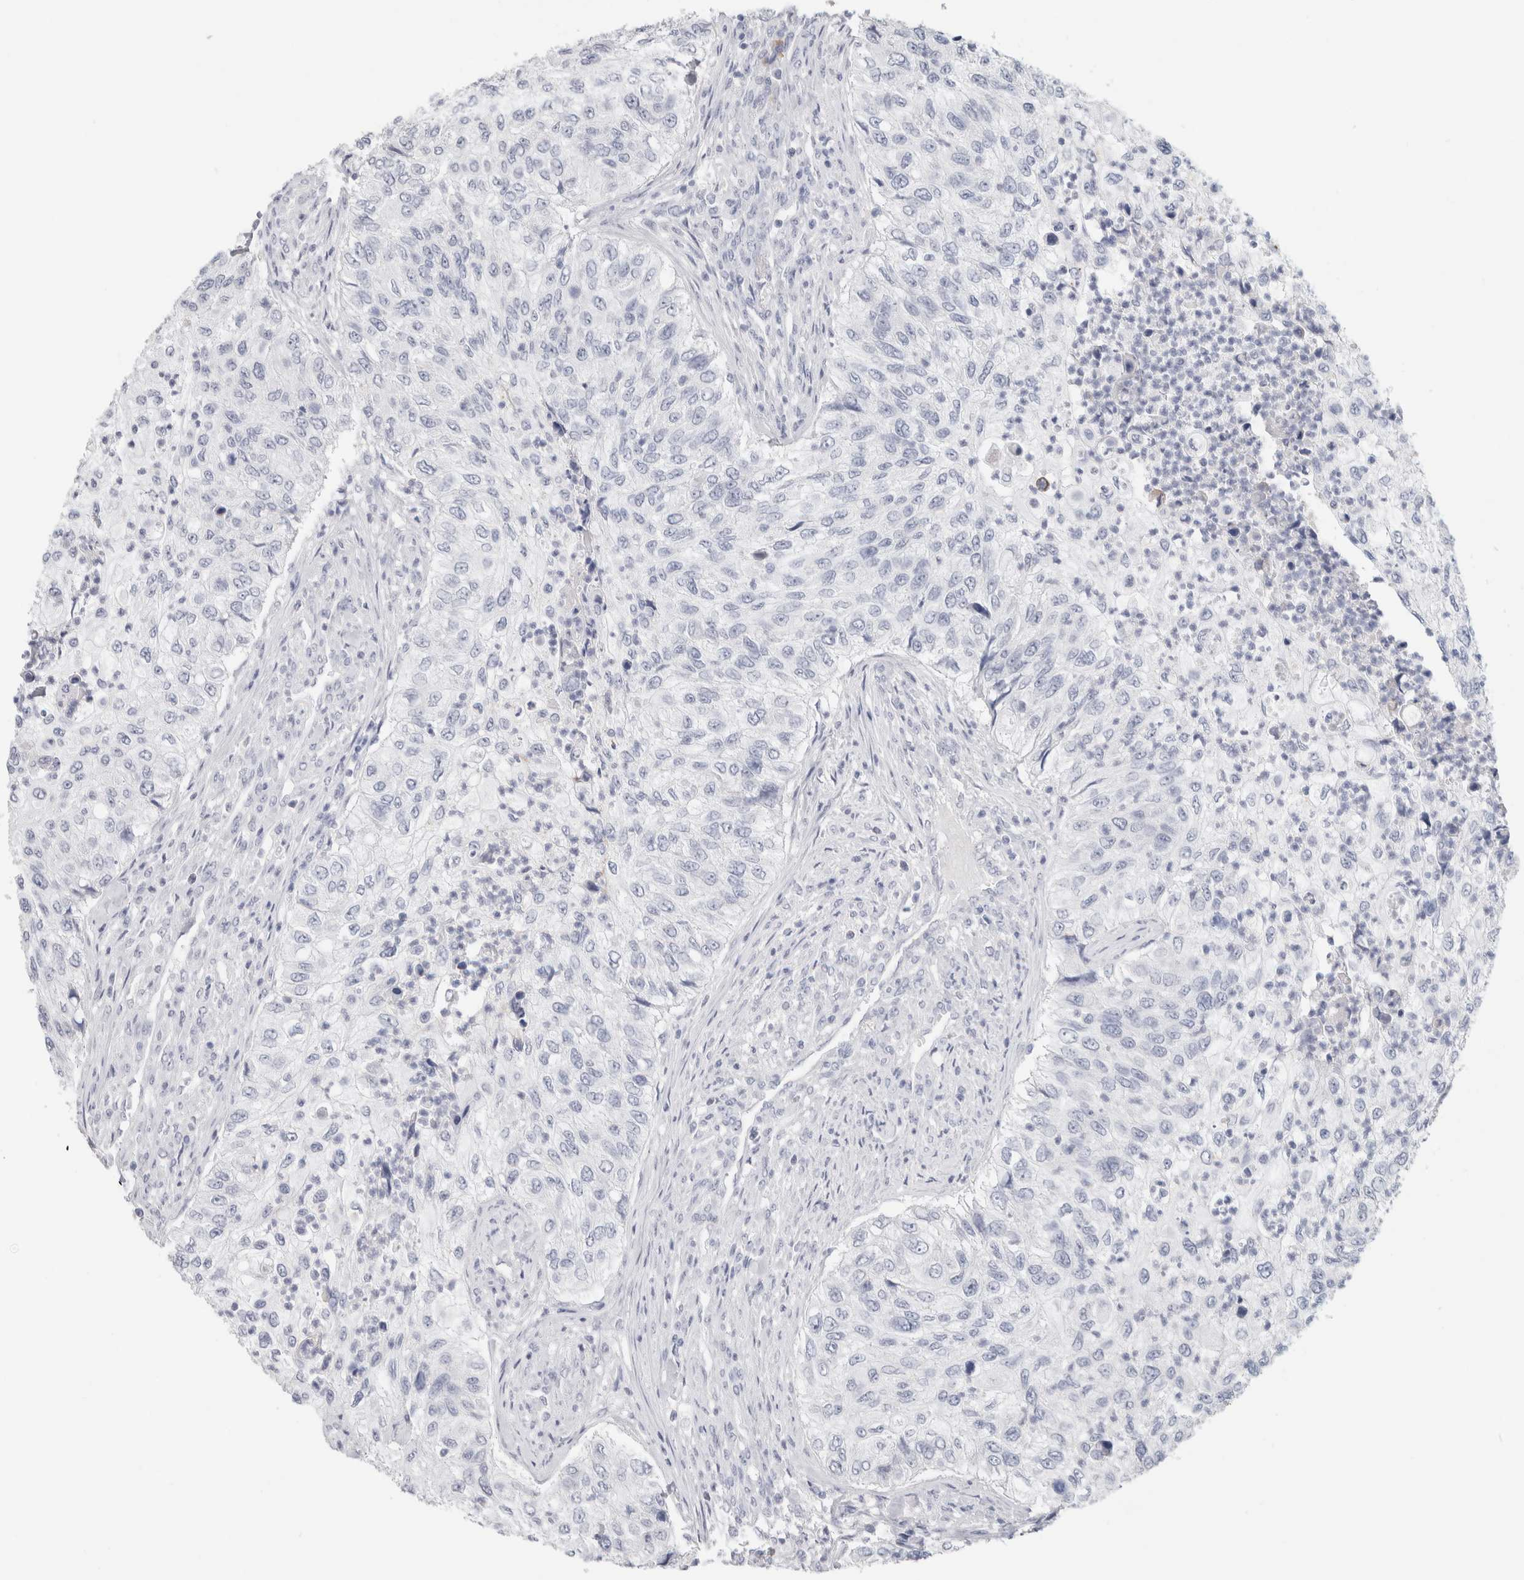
{"staining": {"intensity": "negative", "quantity": "none", "location": "none"}, "tissue": "urothelial cancer", "cell_type": "Tumor cells", "image_type": "cancer", "snomed": [{"axis": "morphology", "description": "Urothelial carcinoma, High grade"}, {"axis": "topography", "description": "Urinary bladder"}], "caption": "Histopathology image shows no significant protein staining in tumor cells of high-grade urothelial carcinoma.", "gene": "IL6", "patient": {"sex": "female", "age": 60}}